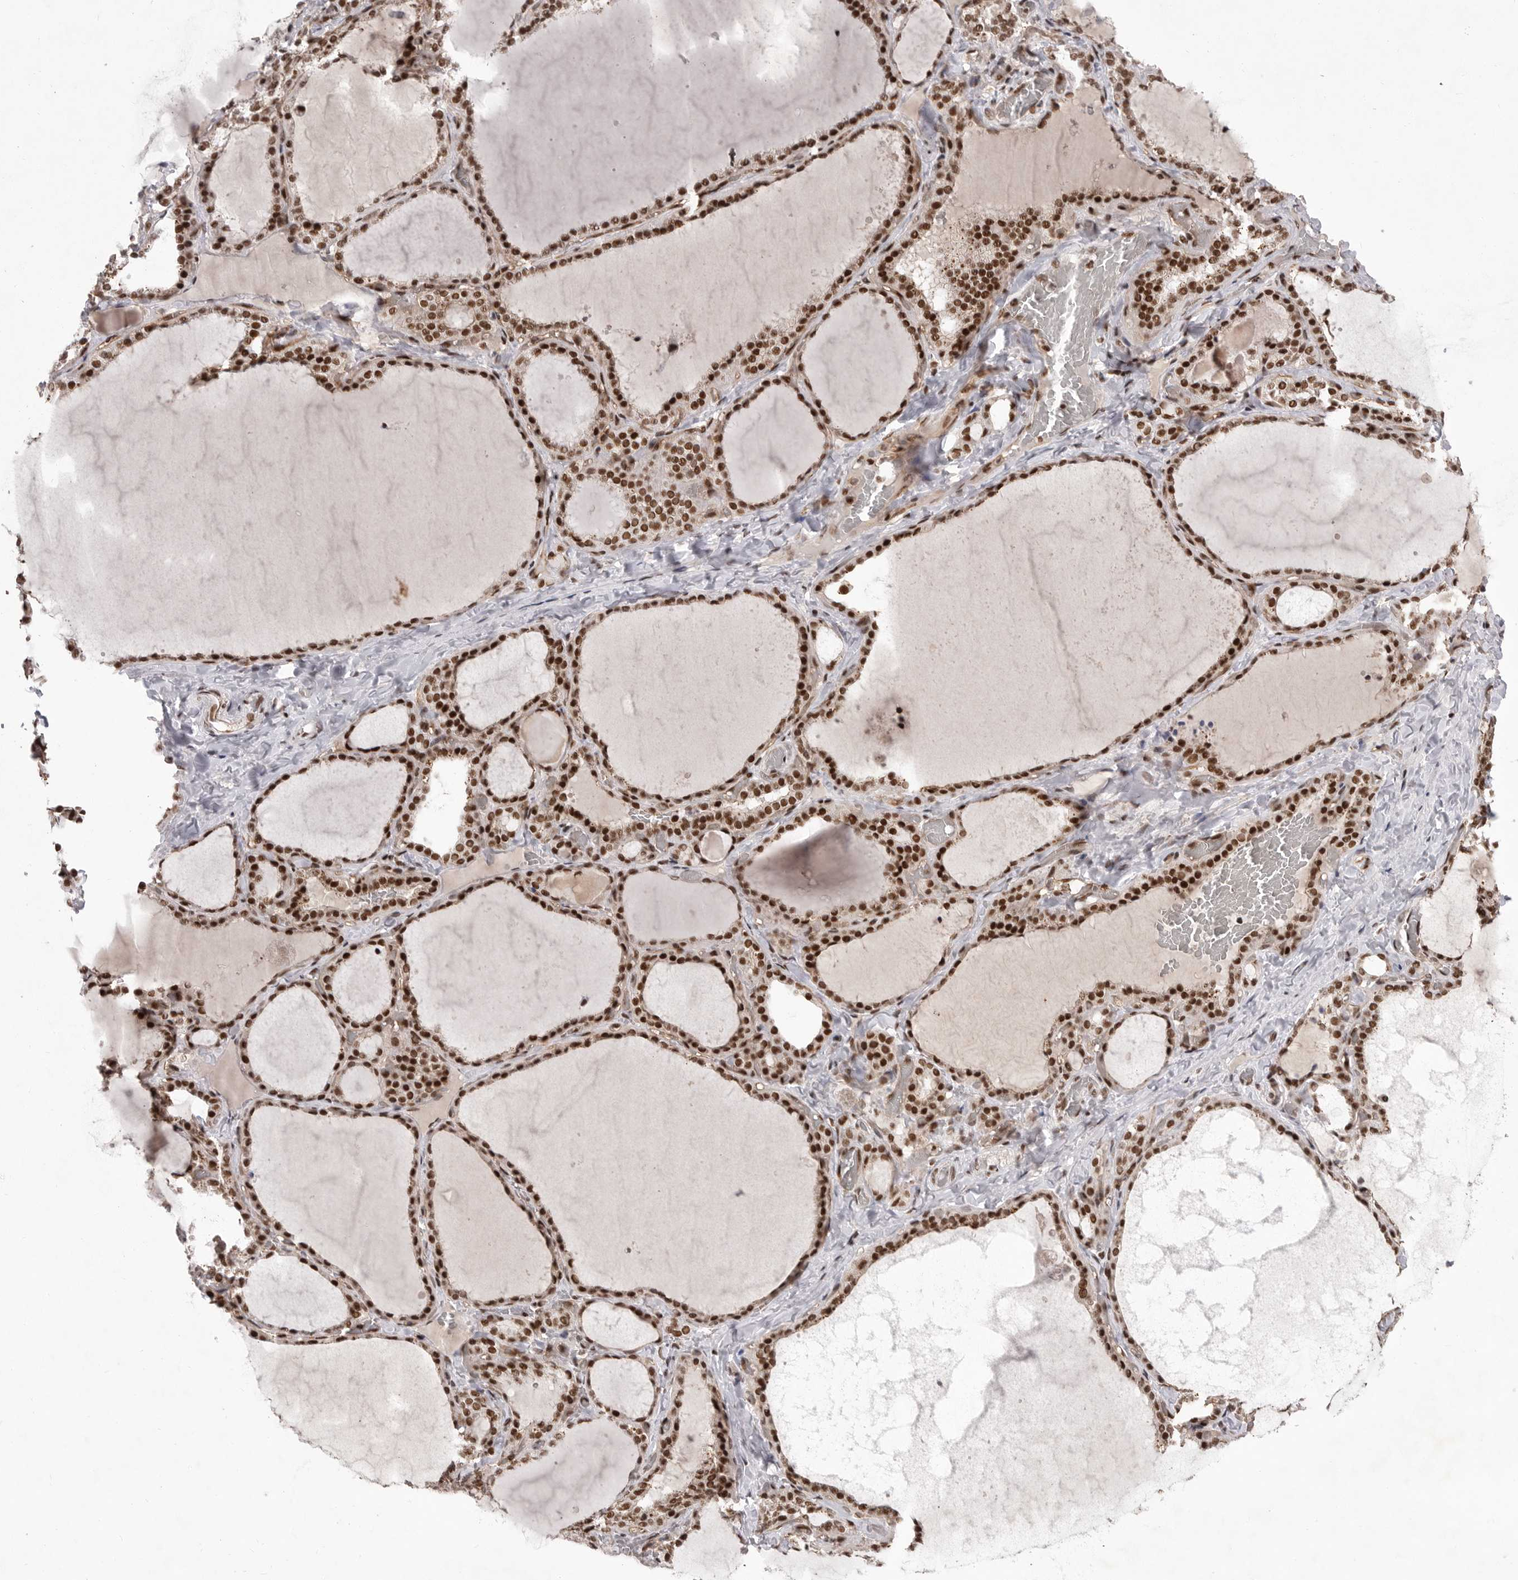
{"staining": {"intensity": "strong", "quantity": ">75%", "location": "nuclear"}, "tissue": "thyroid gland", "cell_type": "Glandular cells", "image_type": "normal", "snomed": [{"axis": "morphology", "description": "Normal tissue, NOS"}, {"axis": "topography", "description": "Thyroid gland"}], "caption": "Immunohistochemistry of normal thyroid gland demonstrates high levels of strong nuclear expression in approximately >75% of glandular cells. (DAB (3,3'-diaminobenzidine) IHC, brown staining for protein, blue staining for nuclei).", "gene": "PPP1R8", "patient": {"sex": "female", "age": 22}}